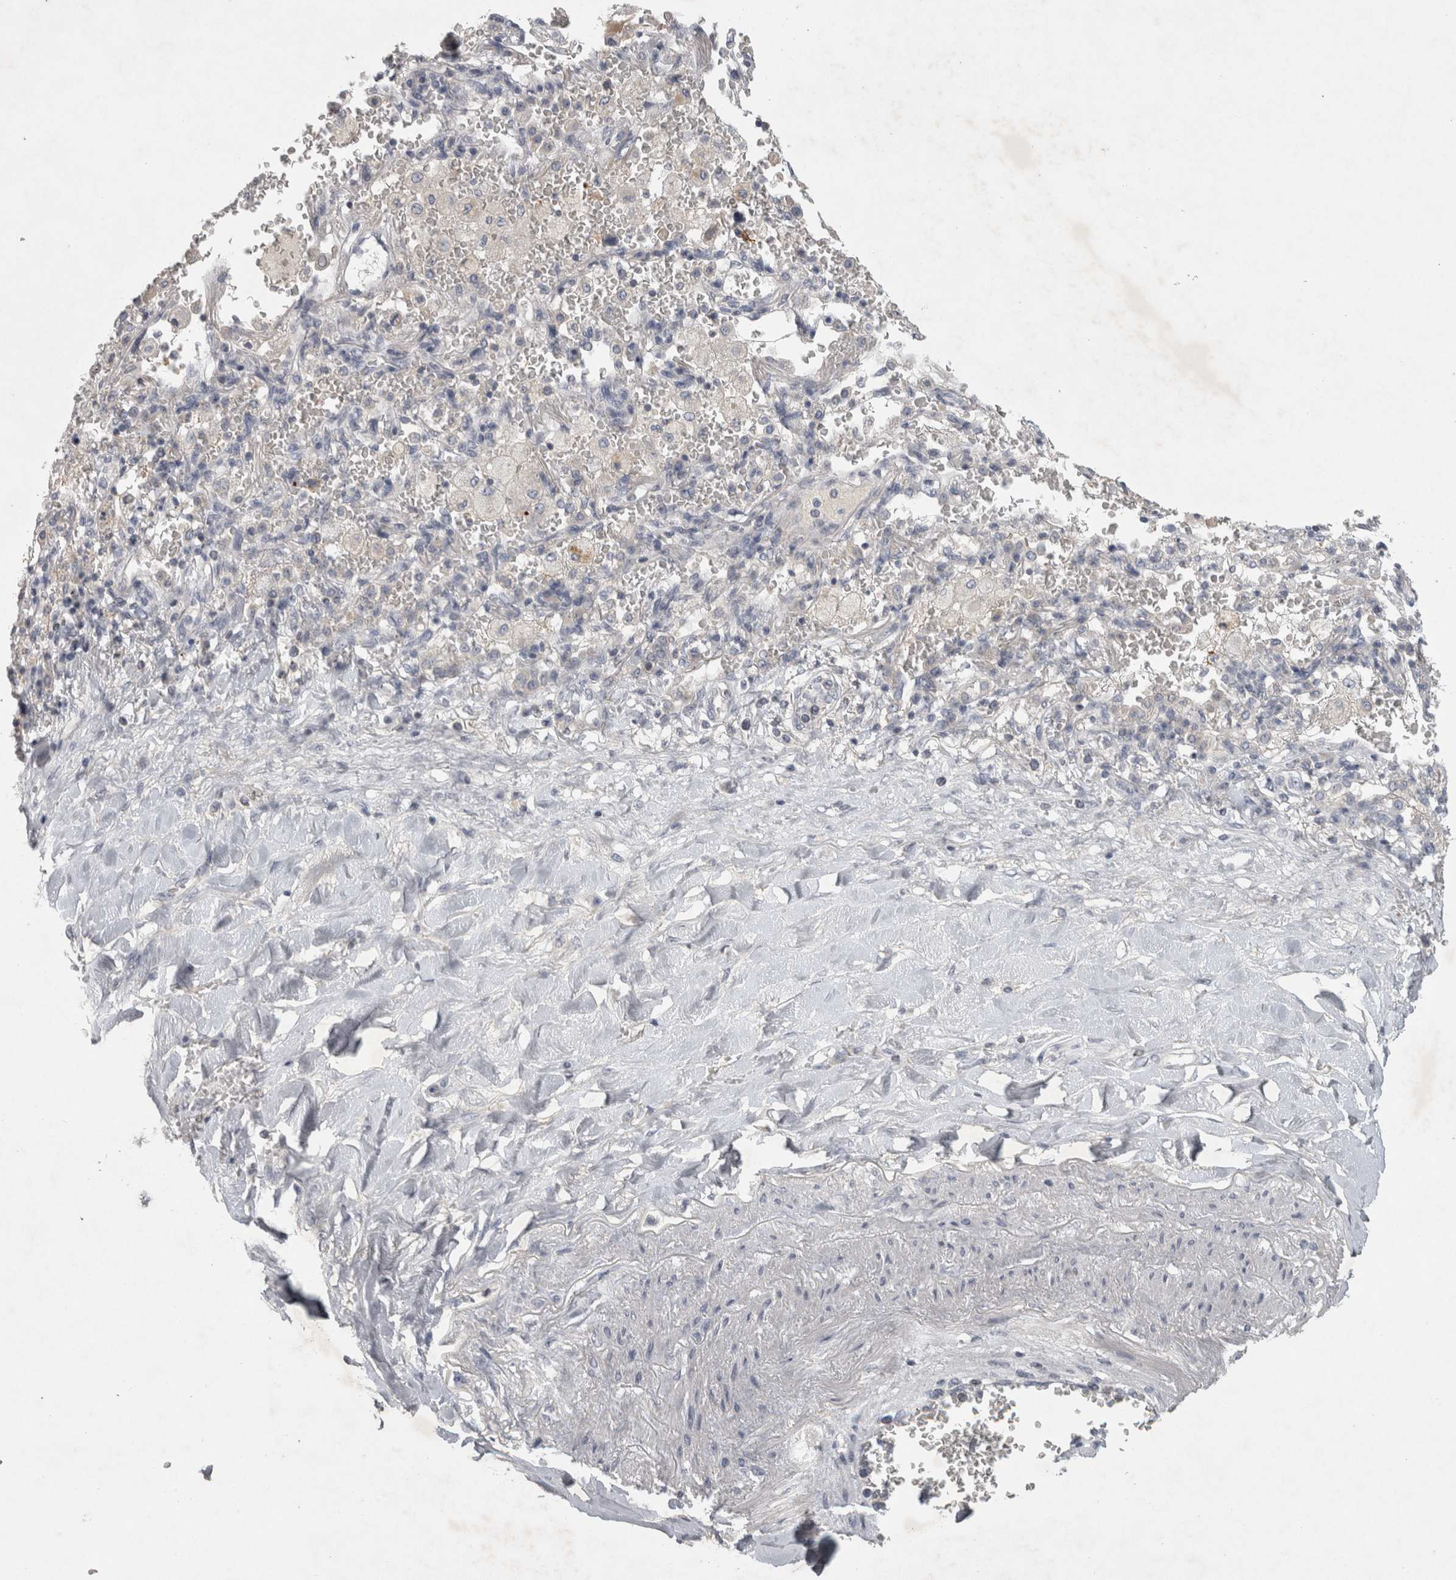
{"staining": {"intensity": "negative", "quantity": "none", "location": "none"}, "tissue": "lung cancer", "cell_type": "Tumor cells", "image_type": "cancer", "snomed": [{"axis": "morphology", "description": "Squamous cell carcinoma, NOS"}, {"axis": "topography", "description": "Lung"}], "caption": "This is an IHC micrograph of lung squamous cell carcinoma. There is no expression in tumor cells.", "gene": "ENPP7", "patient": {"sex": "male", "age": 61}}